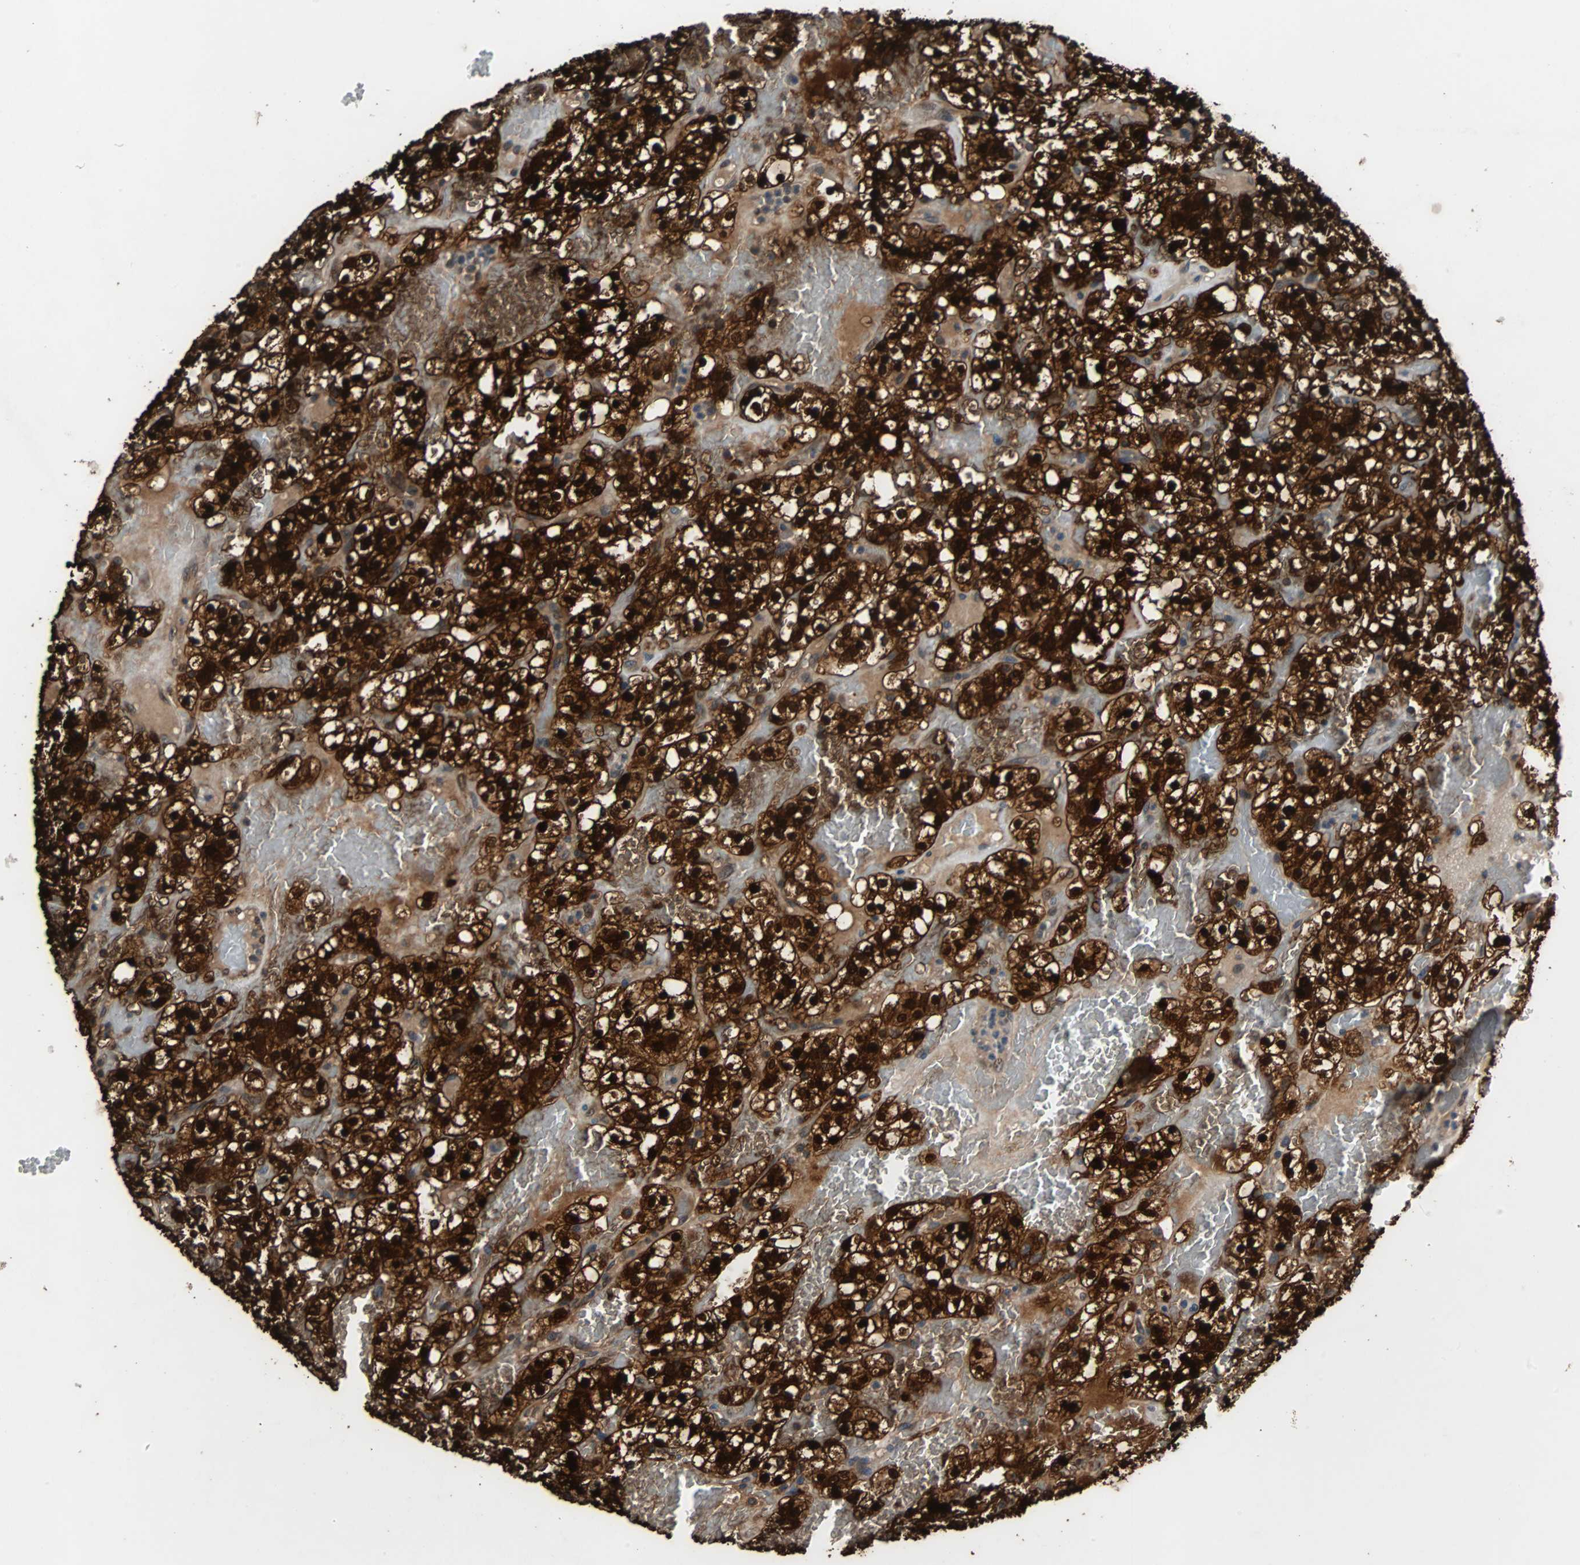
{"staining": {"intensity": "strong", "quantity": ">75%", "location": "cytoplasmic/membranous,nuclear"}, "tissue": "renal cancer", "cell_type": "Tumor cells", "image_type": "cancer", "snomed": [{"axis": "morphology", "description": "Normal tissue, NOS"}, {"axis": "morphology", "description": "Adenocarcinoma, NOS"}, {"axis": "topography", "description": "Kidney"}], "caption": "Protein expression analysis of human renal cancer (adenocarcinoma) reveals strong cytoplasmic/membranous and nuclear positivity in approximately >75% of tumor cells.", "gene": "NDRG1", "patient": {"sex": "female", "age": 72}}